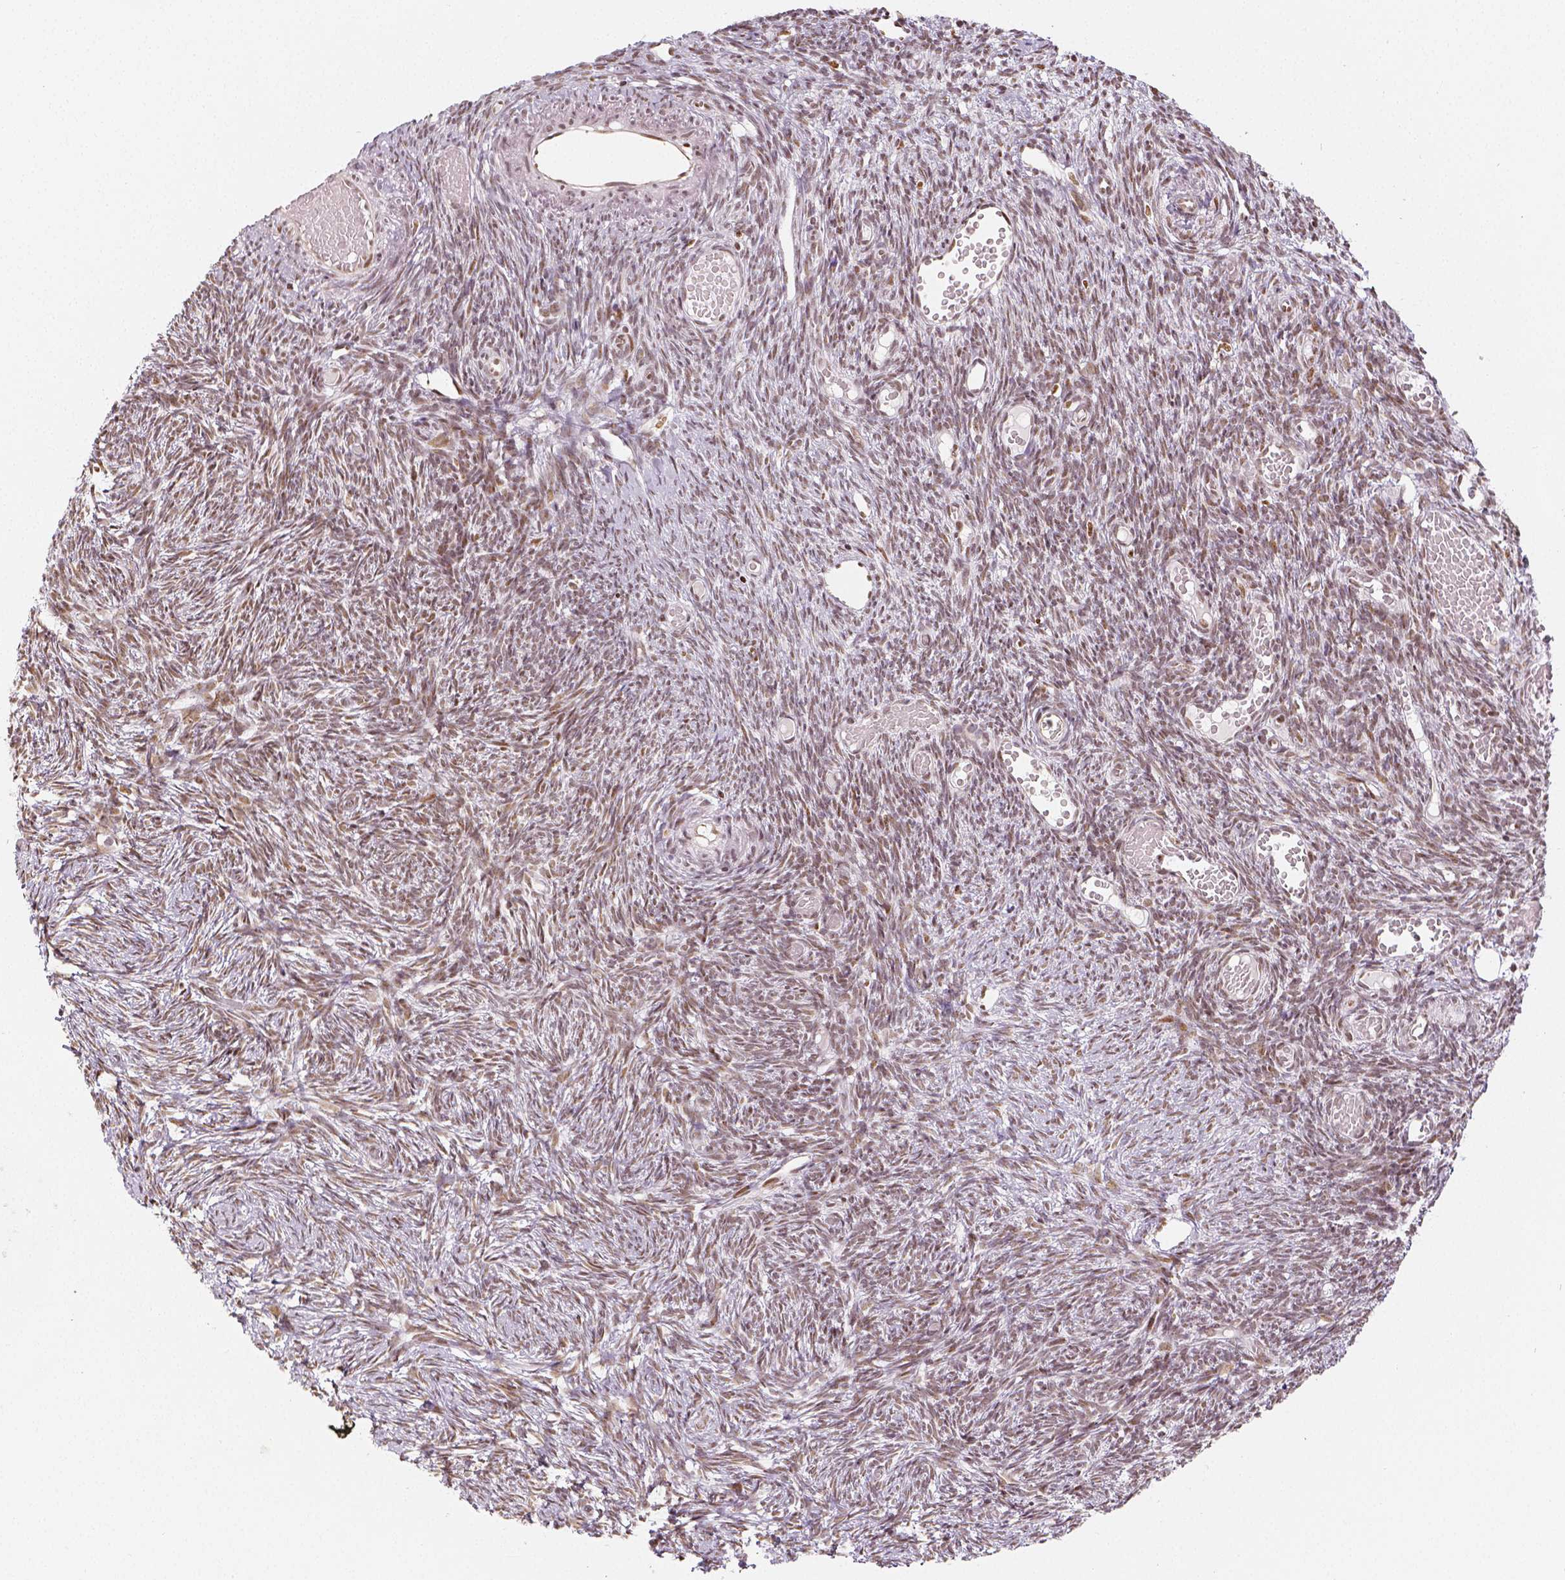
{"staining": {"intensity": "moderate", "quantity": ">75%", "location": "nuclear"}, "tissue": "ovary", "cell_type": "Ovarian stroma cells", "image_type": "normal", "snomed": [{"axis": "morphology", "description": "Normal tissue, NOS"}, {"axis": "topography", "description": "Ovary"}], "caption": "Immunohistochemistry of unremarkable human ovary displays medium levels of moderate nuclear staining in about >75% of ovarian stroma cells.", "gene": "KDM5B", "patient": {"sex": "female", "age": 39}}